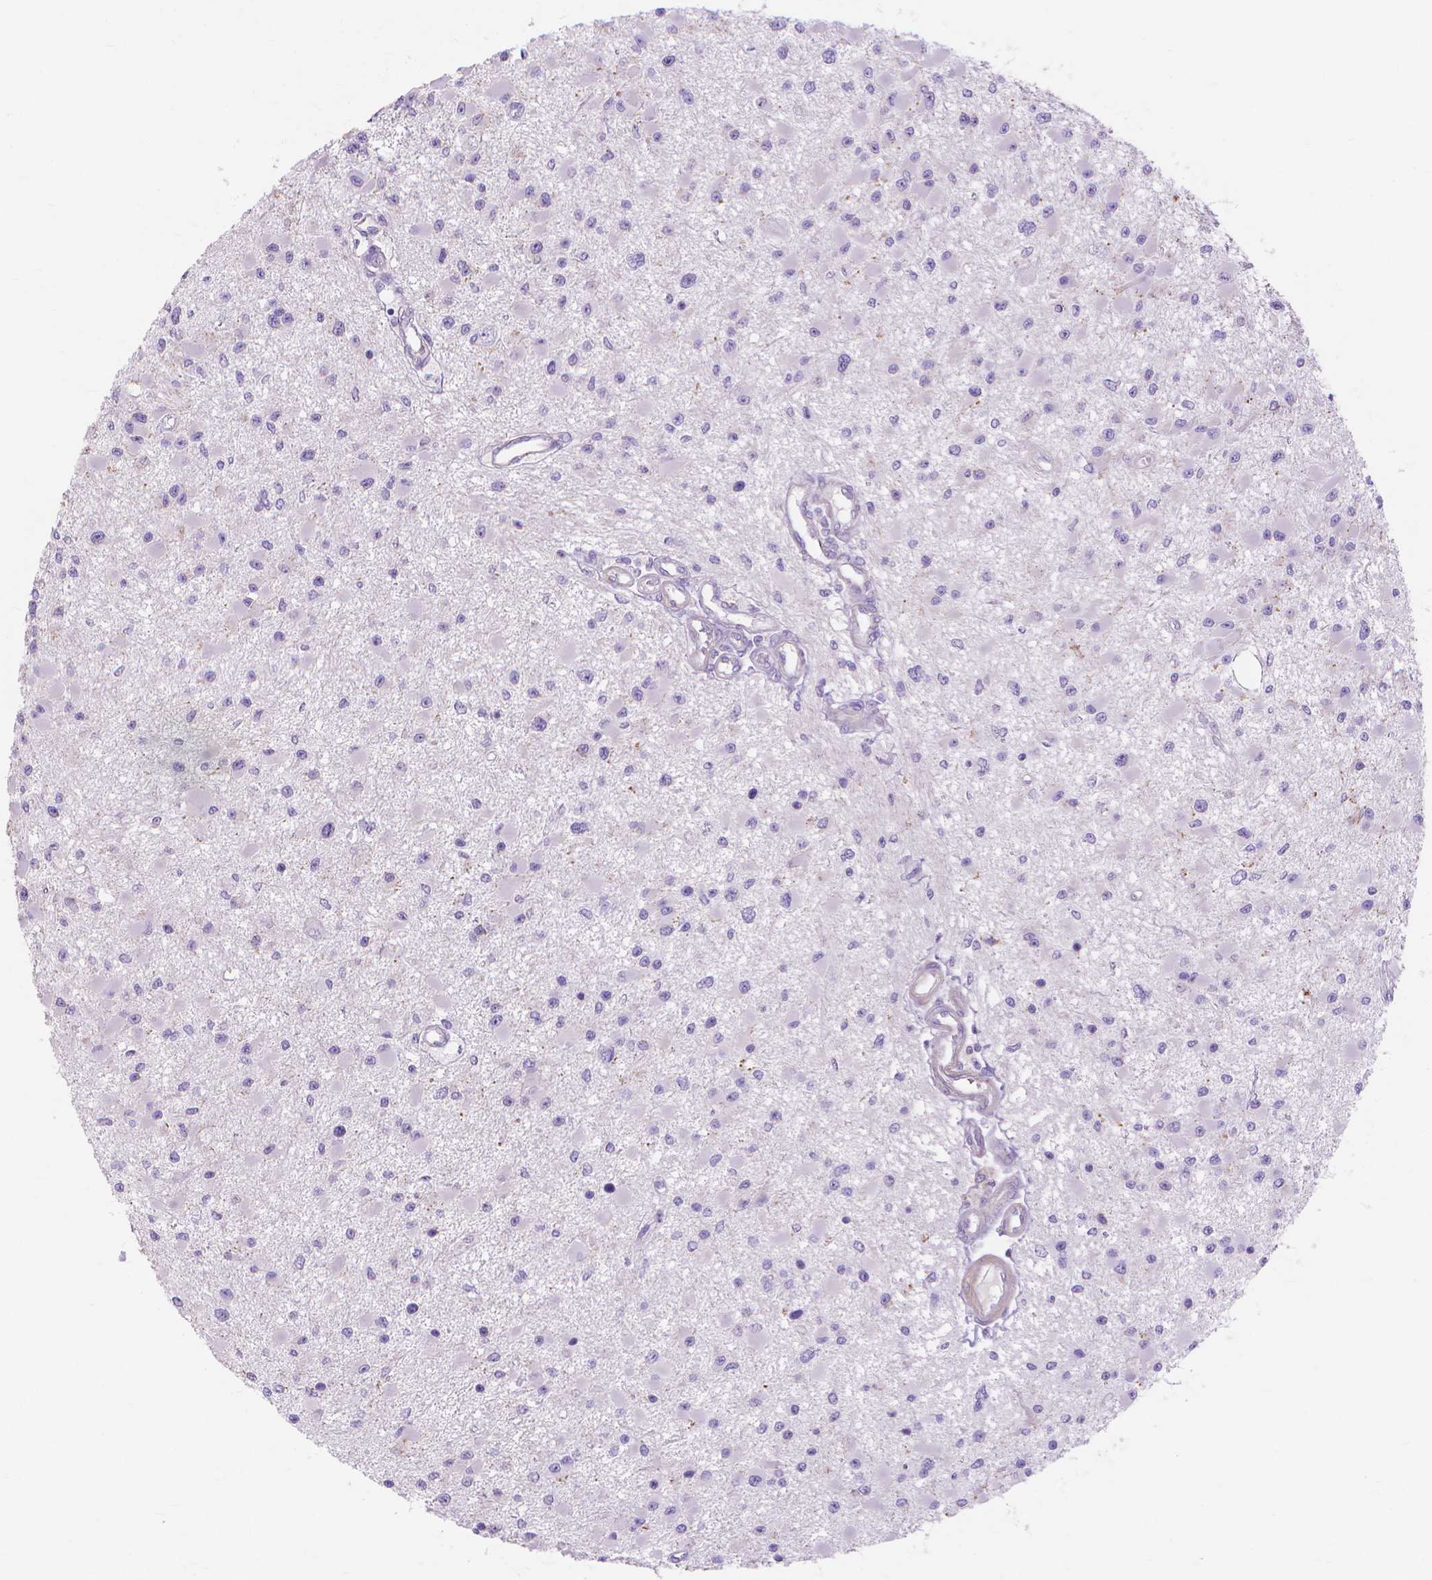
{"staining": {"intensity": "negative", "quantity": "none", "location": "none"}, "tissue": "glioma", "cell_type": "Tumor cells", "image_type": "cancer", "snomed": [{"axis": "morphology", "description": "Glioma, malignant, High grade"}, {"axis": "topography", "description": "Brain"}], "caption": "High magnification brightfield microscopy of glioma stained with DAB (brown) and counterstained with hematoxylin (blue): tumor cells show no significant staining.", "gene": "MBLAC1", "patient": {"sex": "male", "age": 54}}